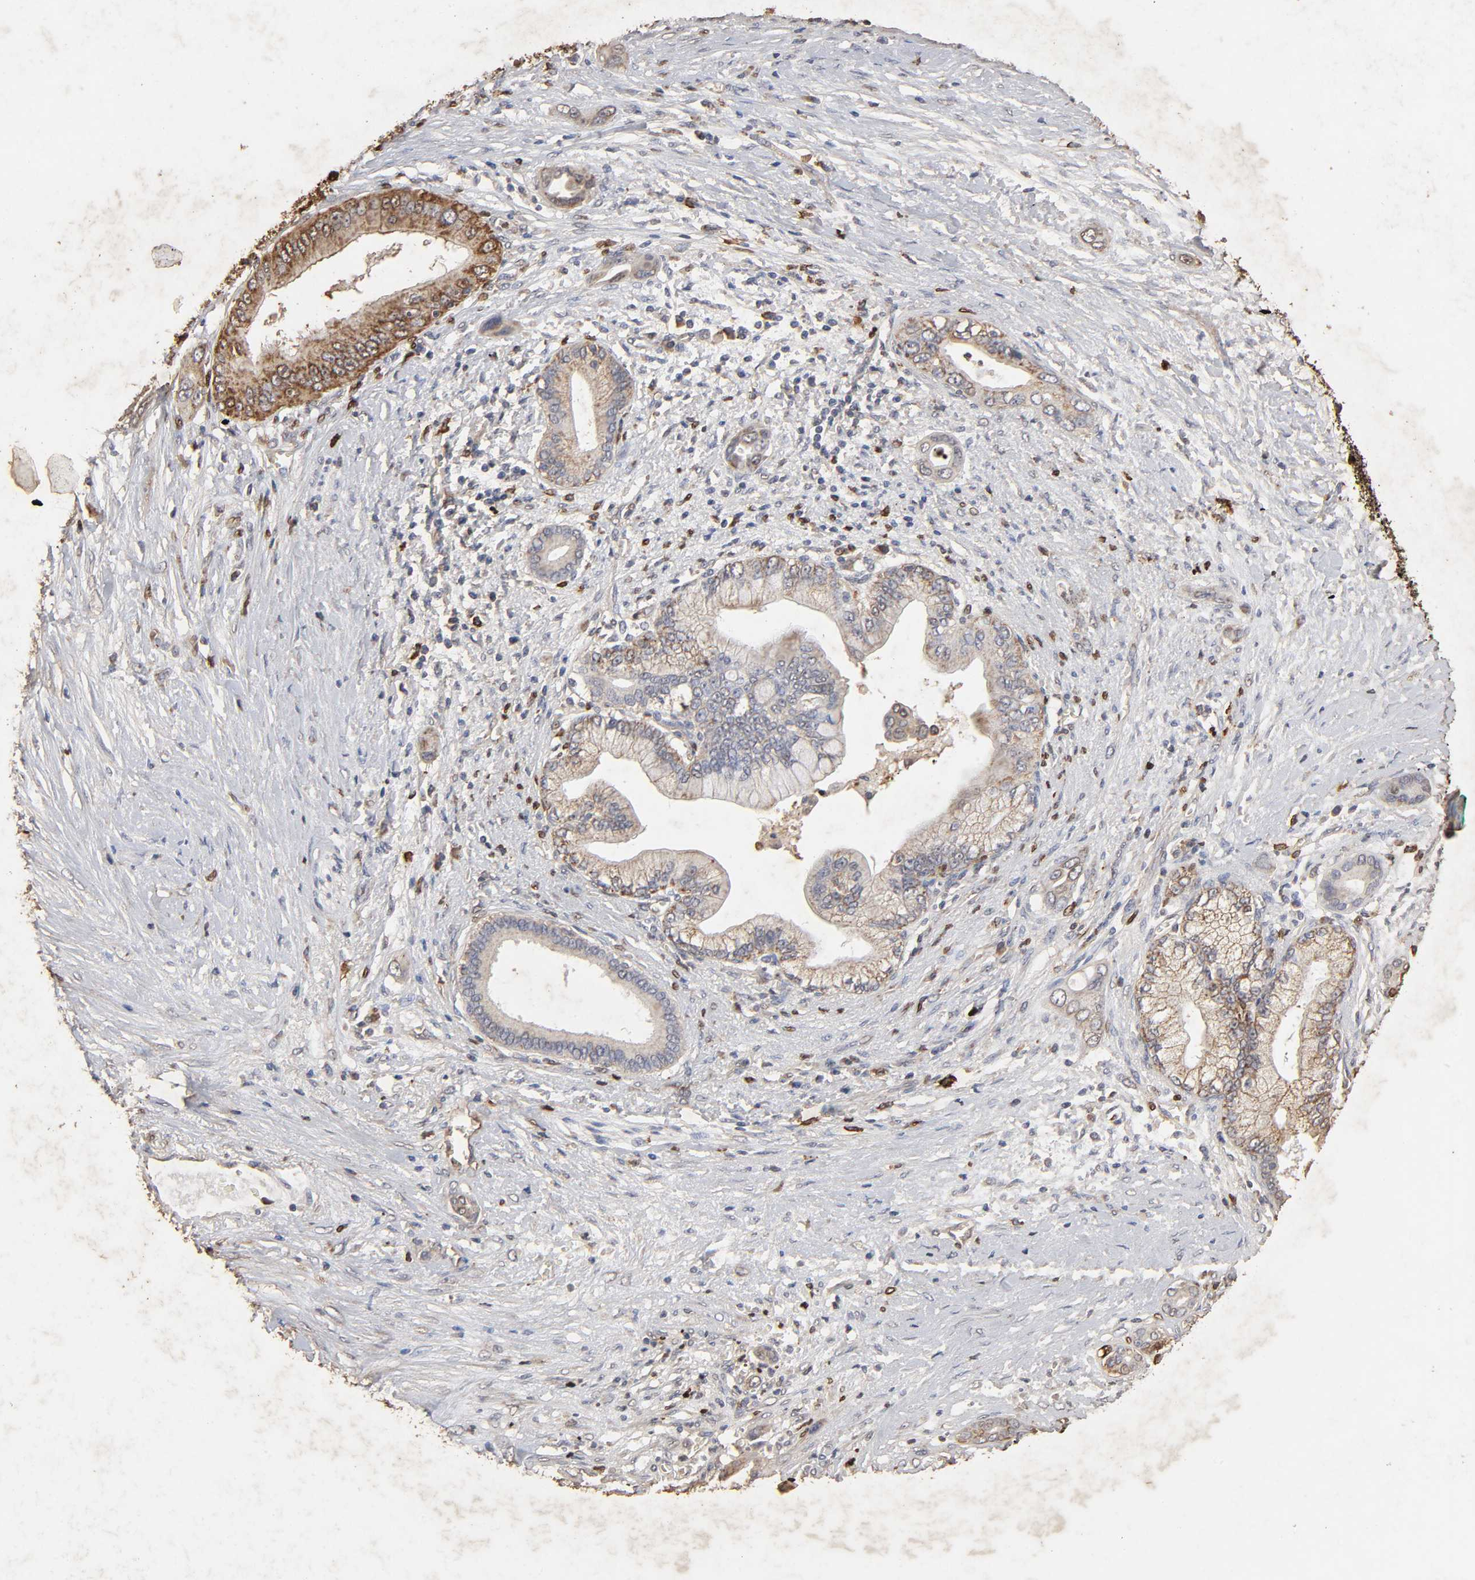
{"staining": {"intensity": "moderate", "quantity": "25%-75%", "location": "cytoplasmic/membranous"}, "tissue": "pancreatic cancer", "cell_type": "Tumor cells", "image_type": "cancer", "snomed": [{"axis": "morphology", "description": "Adenocarcinoma, NOS"}, {"axis": "topography", "description": "Pancreas"}], "caption": "Adenocarcinoma (pancreatic) stained with immunohistochemistry (IHC) displays moderate cytoplasmic/membranous expression in approximately 25%-75% of tumor cells.", "gene": "CYCS", "patient": {"sex": "male", "age": 59}}